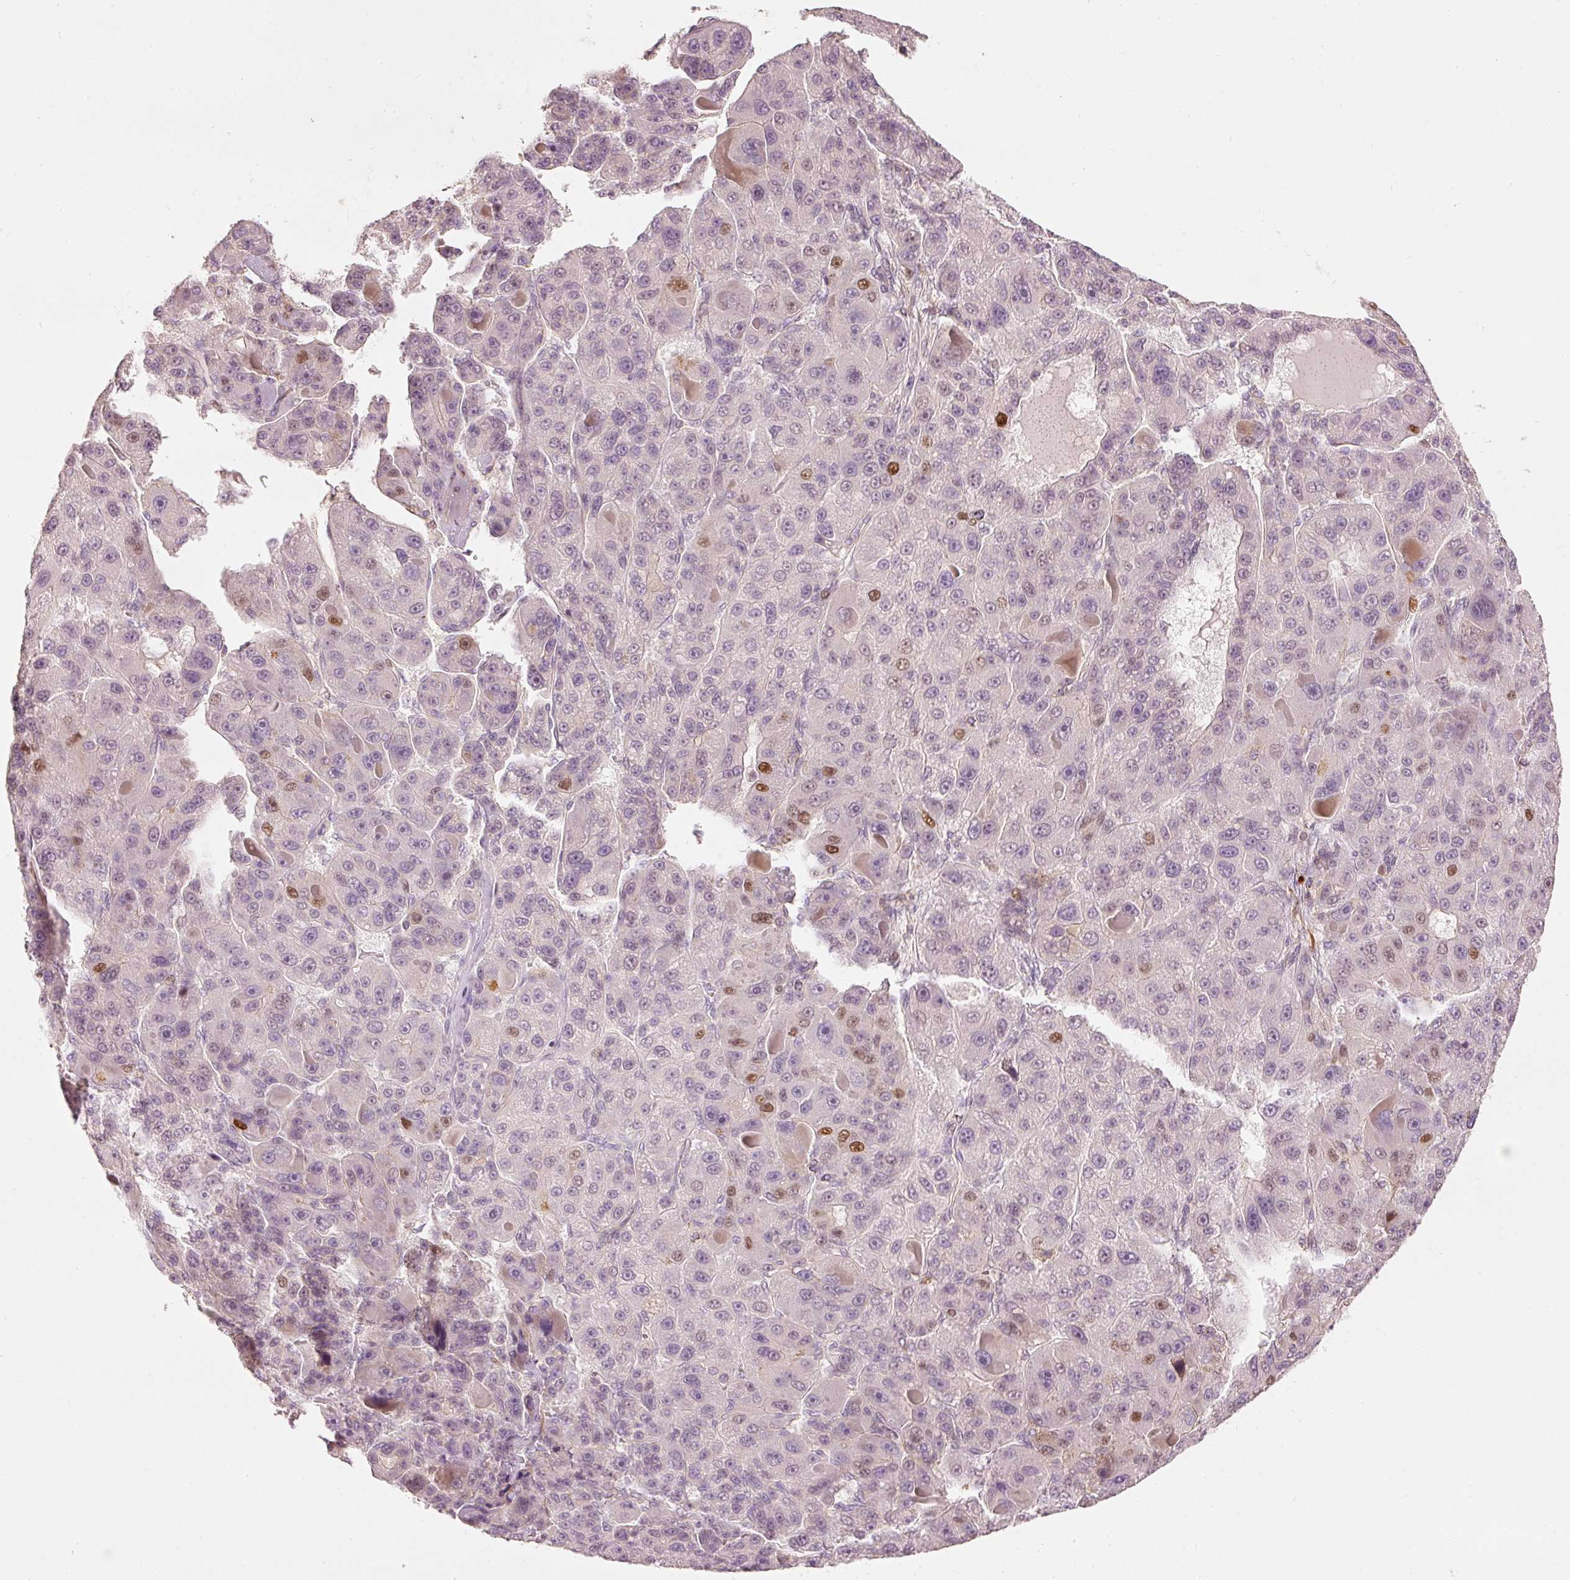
{"staining": {"intensity": "moderate", "quantity": "<25%", "location": "nuclear"}, "tissue": "liver cancer", "cell_type": "Tumor cells", "image_type": "cancer", "snomed": [{"axis": "morphology", "description": "Carcinoma, Hepatocellular, NOS"}, {"axis": "topography", "description": "Liver"}], "caption": "IHC (DAB (3,3'-diaminobenzidine)) staining of liver cancer (hepatocellular carcinoma) exhibits moderate nuclear protein positivity in about <25% of tumor cells.", "gene": "TREX2", "patient": {"sex": "male", "age": 76}}